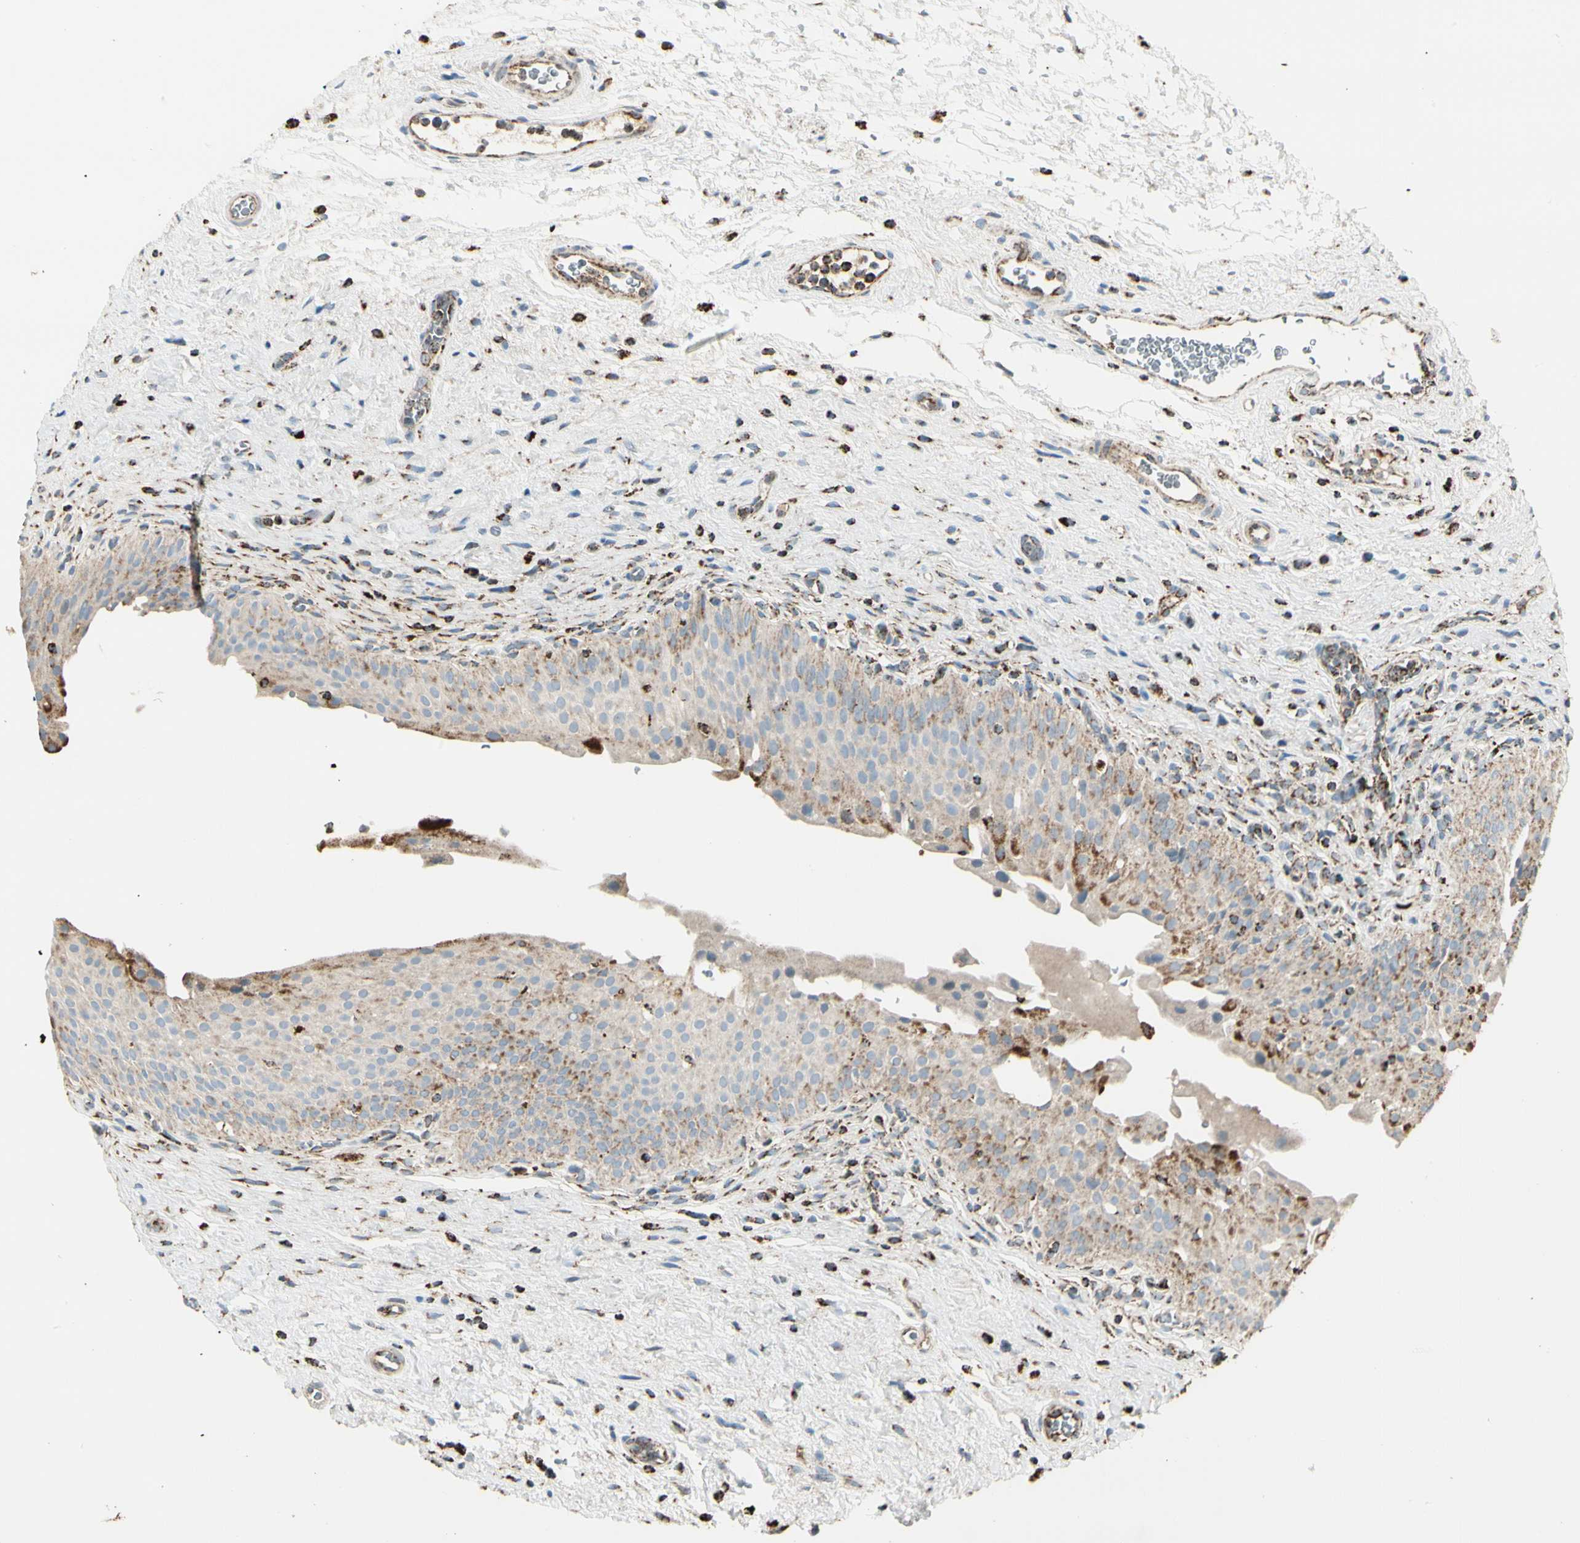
{"staining": {"intensity": "moderate", "quantity": "25%-75%", "location": "cytoplasmic/membranous"}, "tissue": "urinary bladder", "cell_type": "Urothelial cells", "image_type": "normal", "snomed": [{"axis": "morphology", "description": "Normal tissue, NOS"}, {"axis": "morphology", "description": "Urothelial carcinoma, High grade"}, {"axis": "topography", "description": "Urinary bladder"}], "caption": "The histopathology image displays a brown stain indicating the presence of a protein in the cytoplasmic/membranous of urothelial cells in urinary bladder.", "gene": "ME2", "patient": {"sex": "male", "age": 46}}